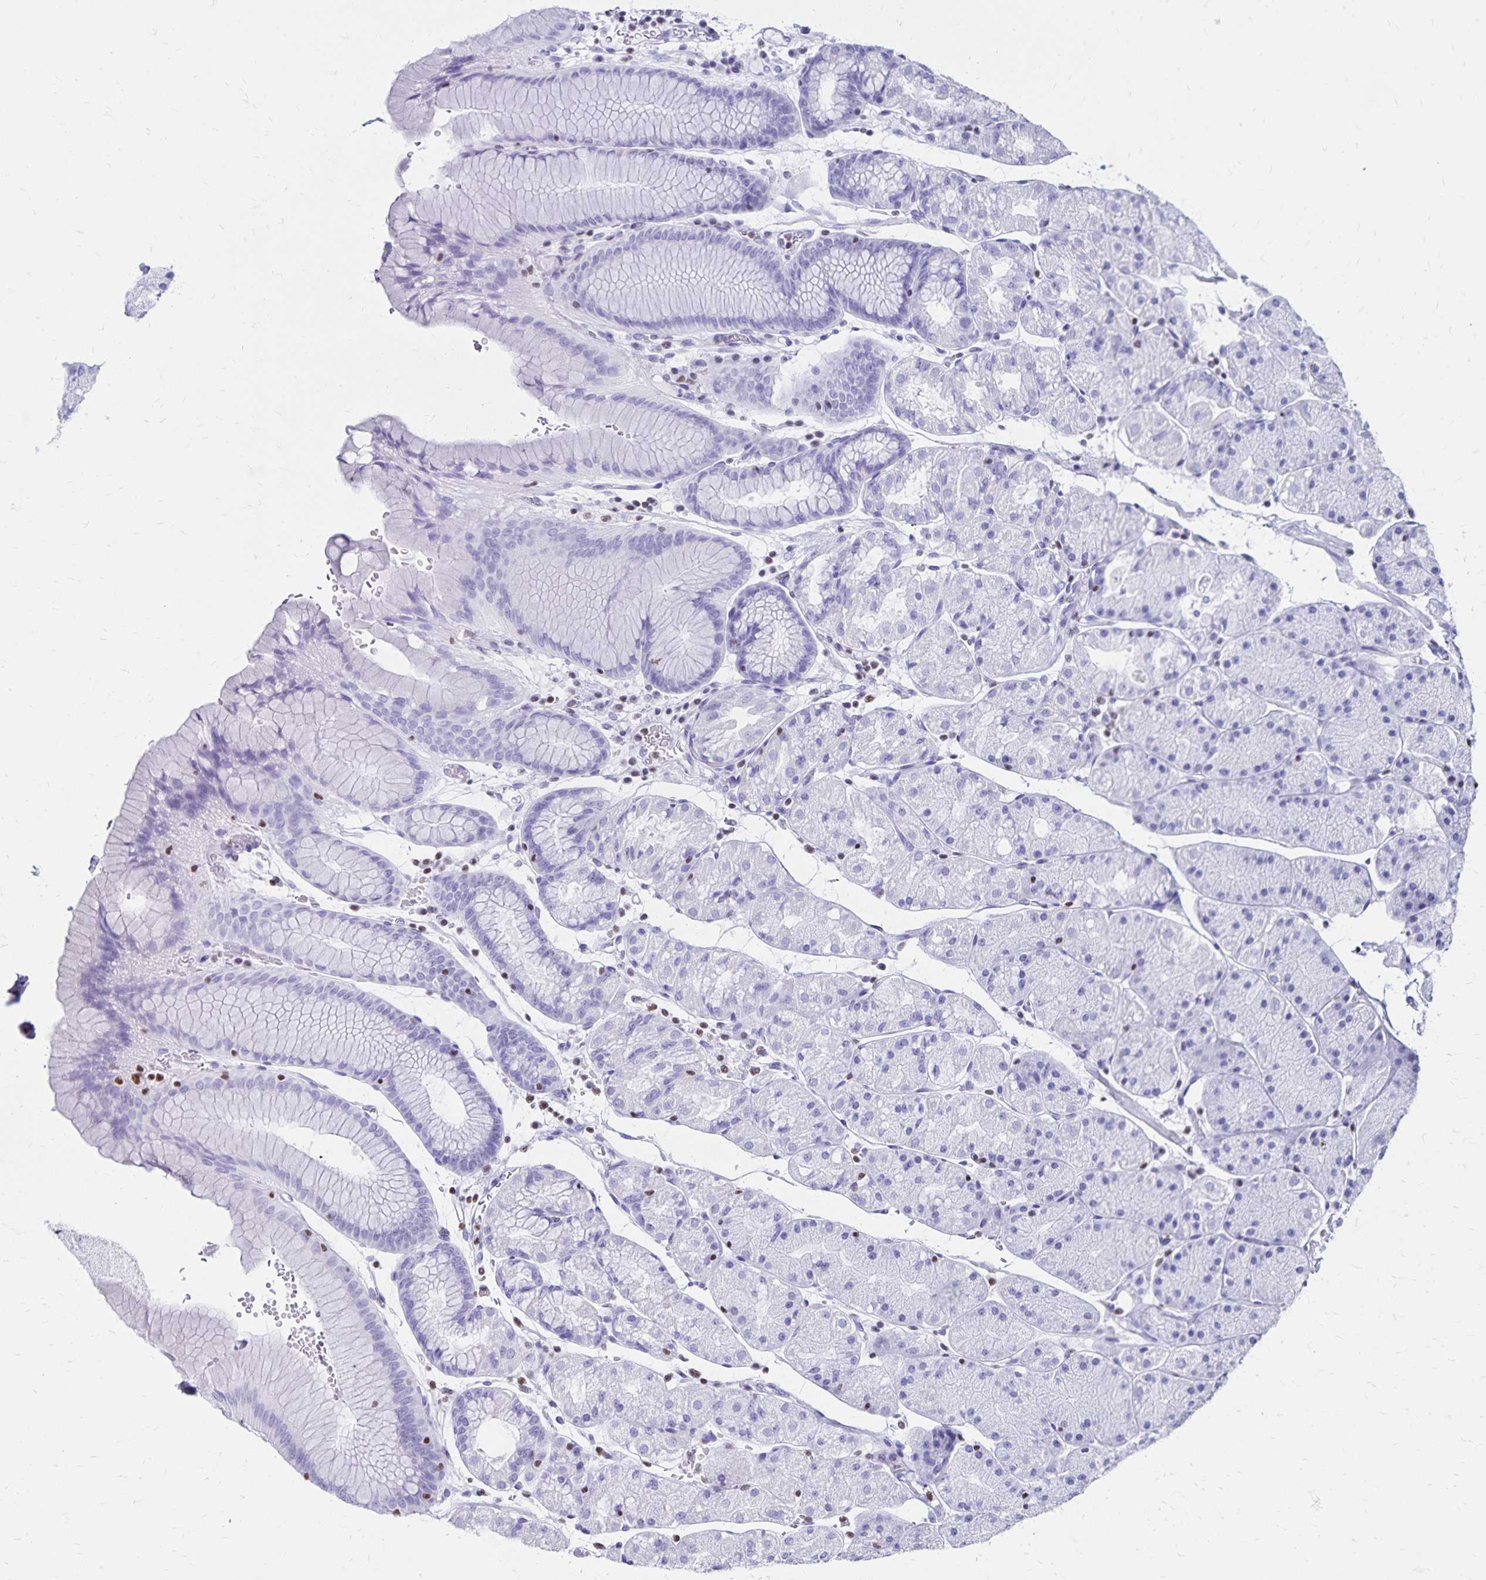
{"staining": {"intensity": "negative", "quantity": "none", "location": "none"}, "tissue": "stomach", "cell_type": "Glandular cells", "image_type": "normal", "snomed": [{"axis": "morphology", "description": "Normal tissue, NOS"}, {"axis": "topography", "description": "Stomach, upper"}, {"axis": "topography", "description": "Stomach"}], "caption": "High power microscopy photomicrograph of an immunohistochemistry micrograph of unremarkable stomach, revealing no significant staining in glandular cells. (Immunohistochemistry (ihc), brightfield microscopy, high magnification).", "gene": "IKZF1", "patient": {"sex": "male", "age": 76}}